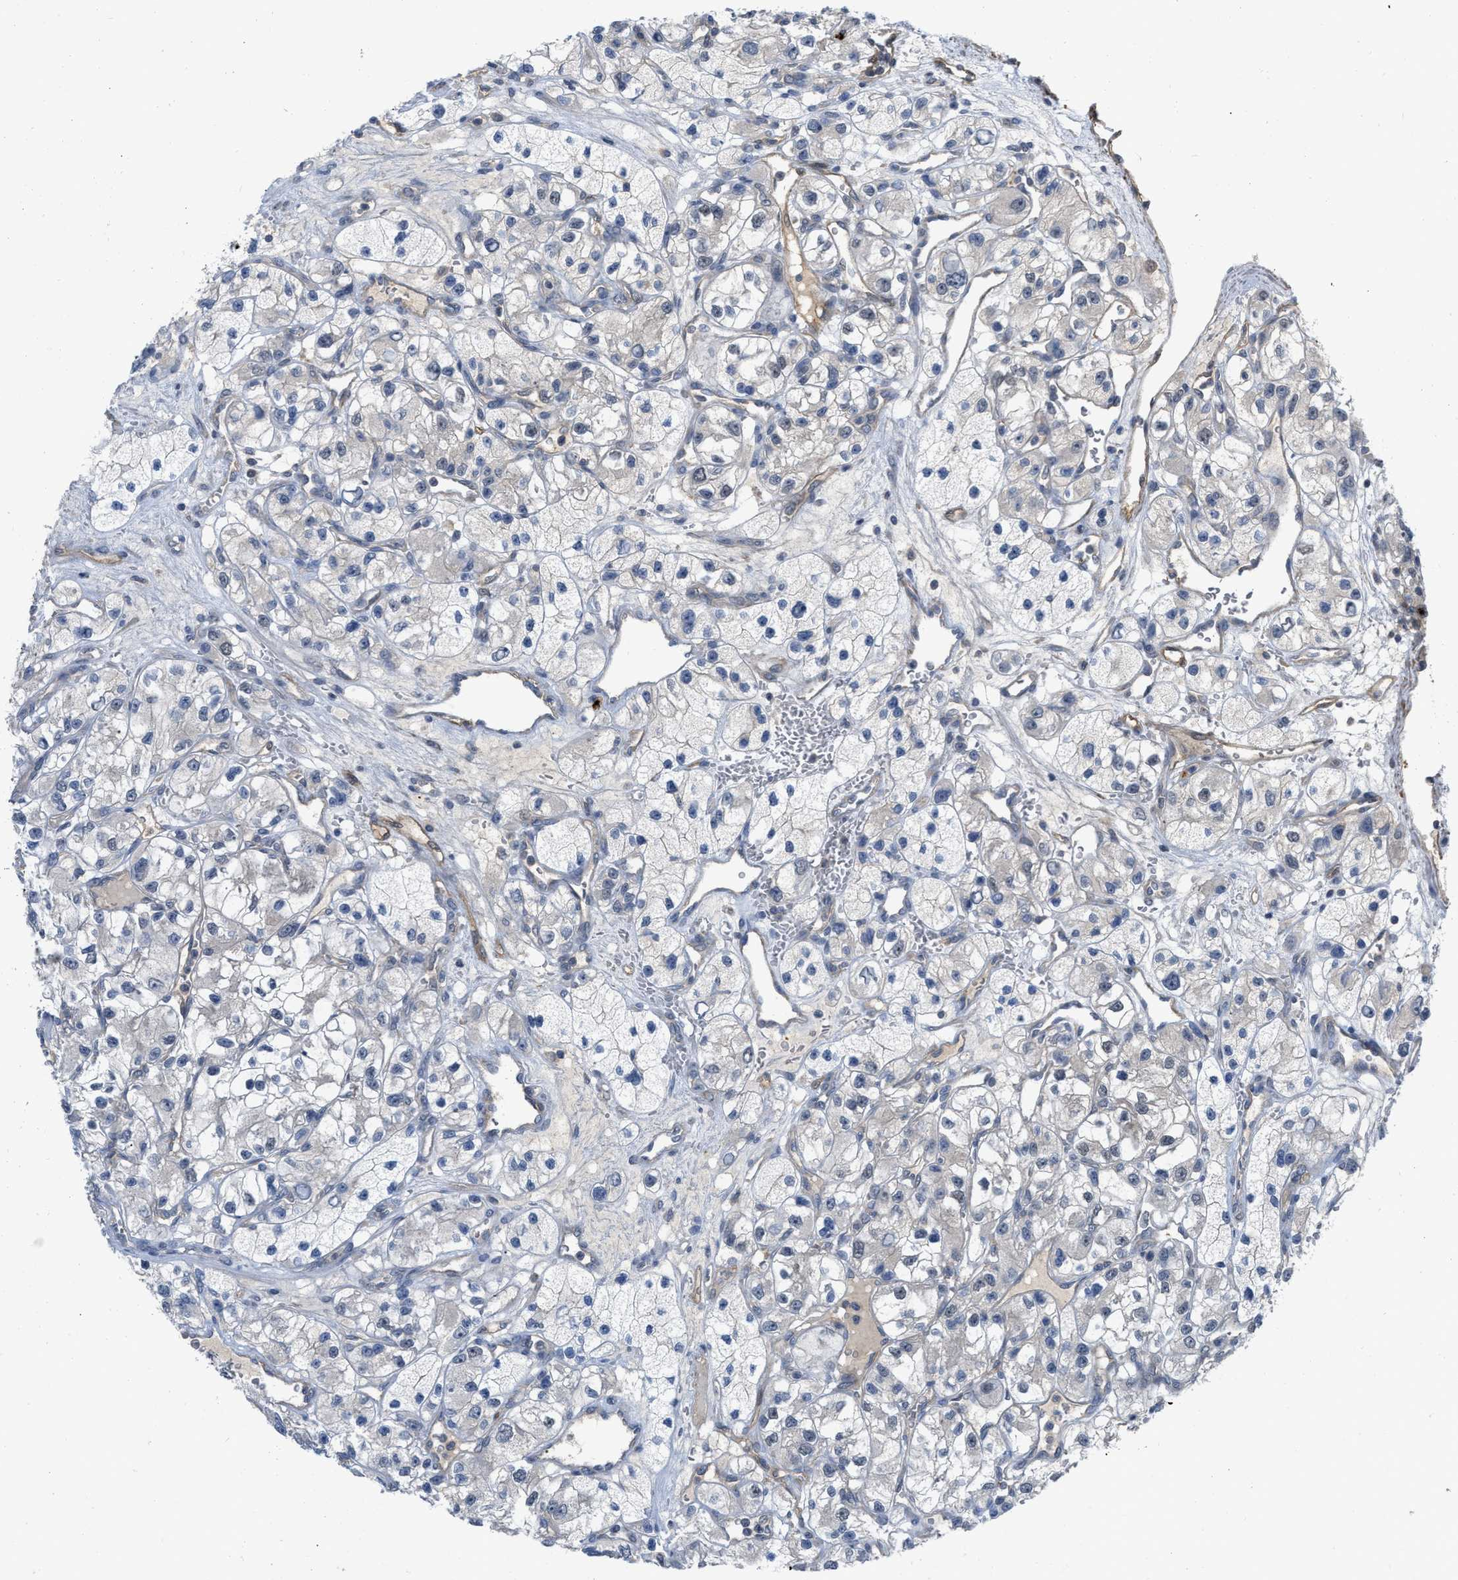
{"staining": {"intensity": "negative", "quantity": "none", "location": "none"}, "tissue": "renal cancer", "cell_type": "Tumor cells", "image_type": "cancer", "snomed": [{"axis": "morphology", "description": "Adenocarcinoma, NOS"}, {"axis": "topography", "description": "Kidney"}], "caption": "Immunohistochemistry (IHC) of renal cancer shows no expression in tumor cells.", "gene": "NAPEPLD", "patient": {"sex": "female", "age": 57}}